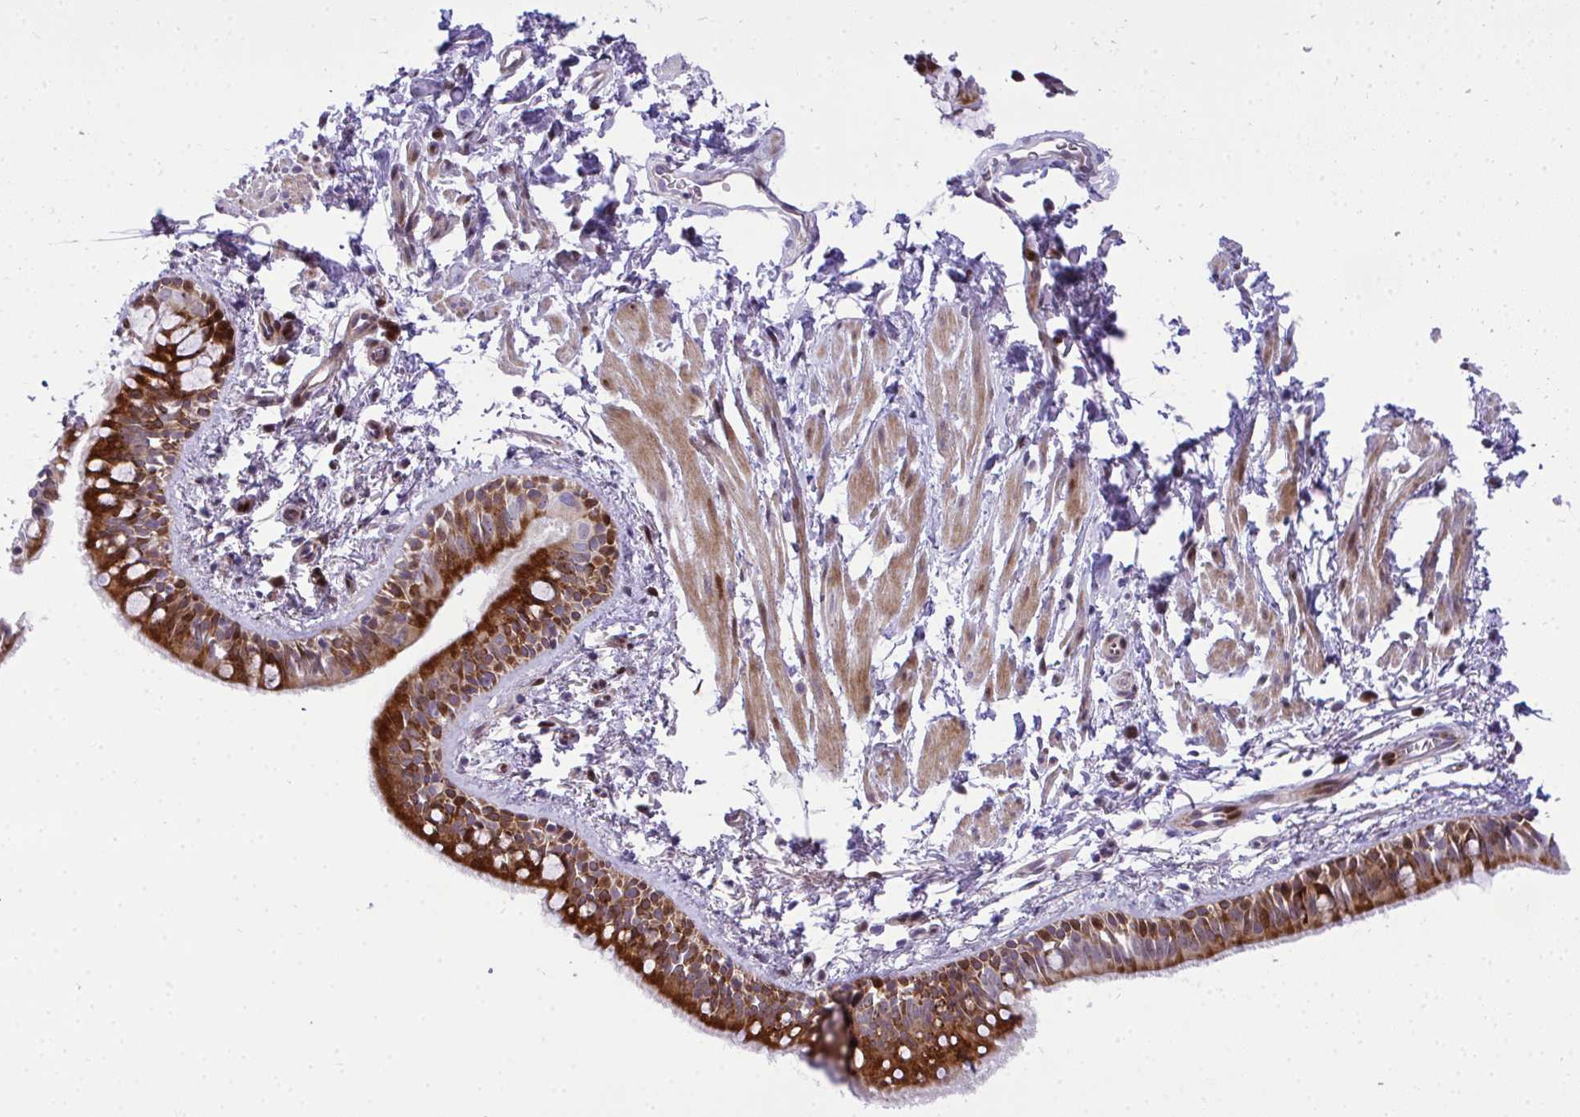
{"staining": {"intensity": "strong", "quantity": "25%-75%", "location": "cytoplasmic/membranous"}, "tissue": "bronchus", "cell_type": "Respiratory epithelial cells", "image_type": "normal", "snomed": [{"axis": "morphology", "description": "Normal tissue, NOS"}, {"axis": "topography", "description": "Lymph node"}, {"axis": "topography", "description": "Cartilage tissue"}, {"axis": "topography", "description": "Bronchus"}], "caption": "Bronchus stained for a protein exhibits strong cytoplasmic/membranous positivity in respiratory epithelial cells. Nuclei are stained in blue.", "gene": "CASTOR2", "patient": {"sex": "female", "age": 70}}